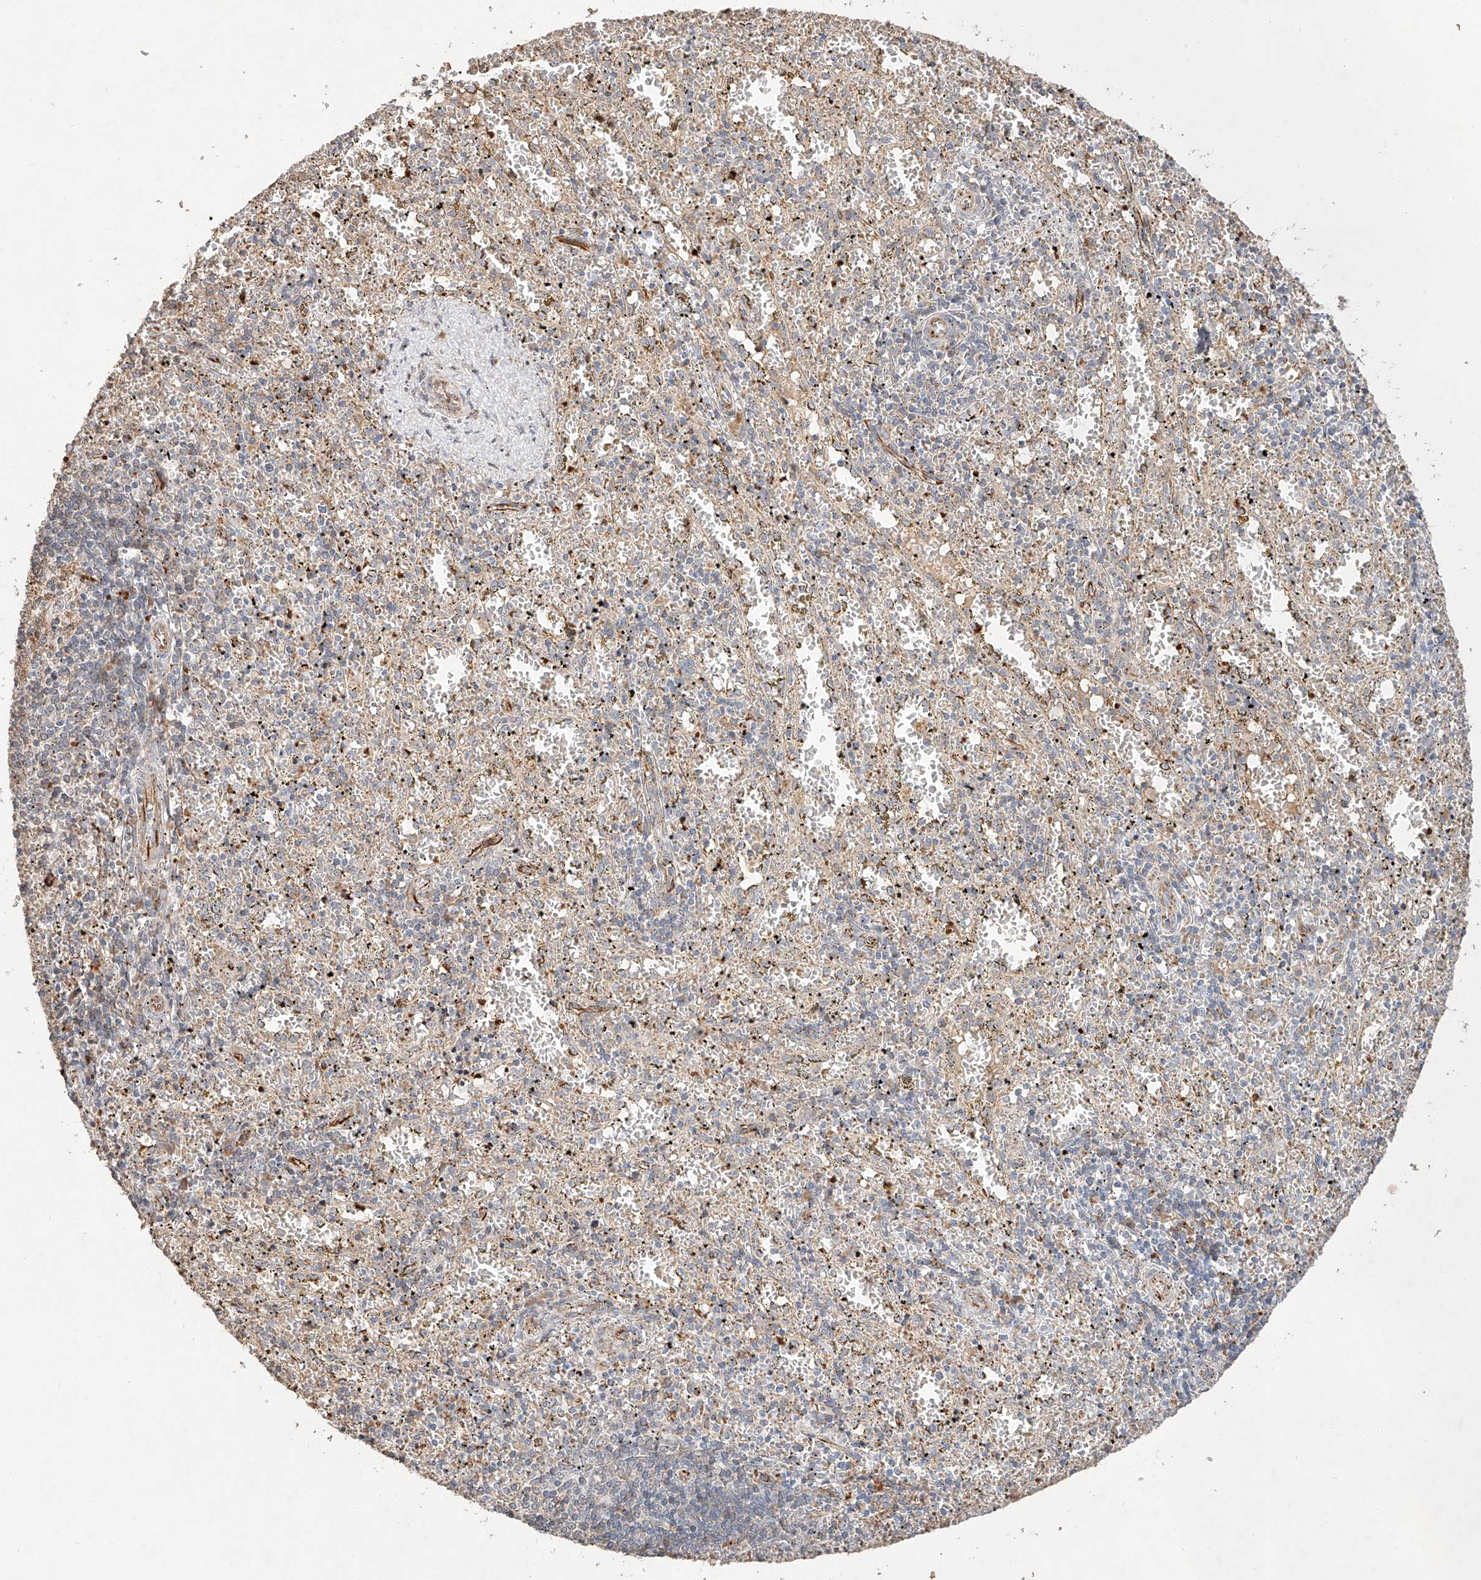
{"staining": {"intensity": "negative", "quantity": "none", "location": "none"}, "tissue": "spleen", "cell_type": "Cells in red pulp", "image_type": "normal", "snomed": [{"axis": "morphology", "description": "Normal tissue, NOS"}, {"axis": "topography", "description": "Spleen"}], "caption": "Immunohistochemistry (IHC) of benign spleen shows no staining in cells in red pulp.", "gene": "SUSD6", "patient": {"sex": "male", "age": 11}}